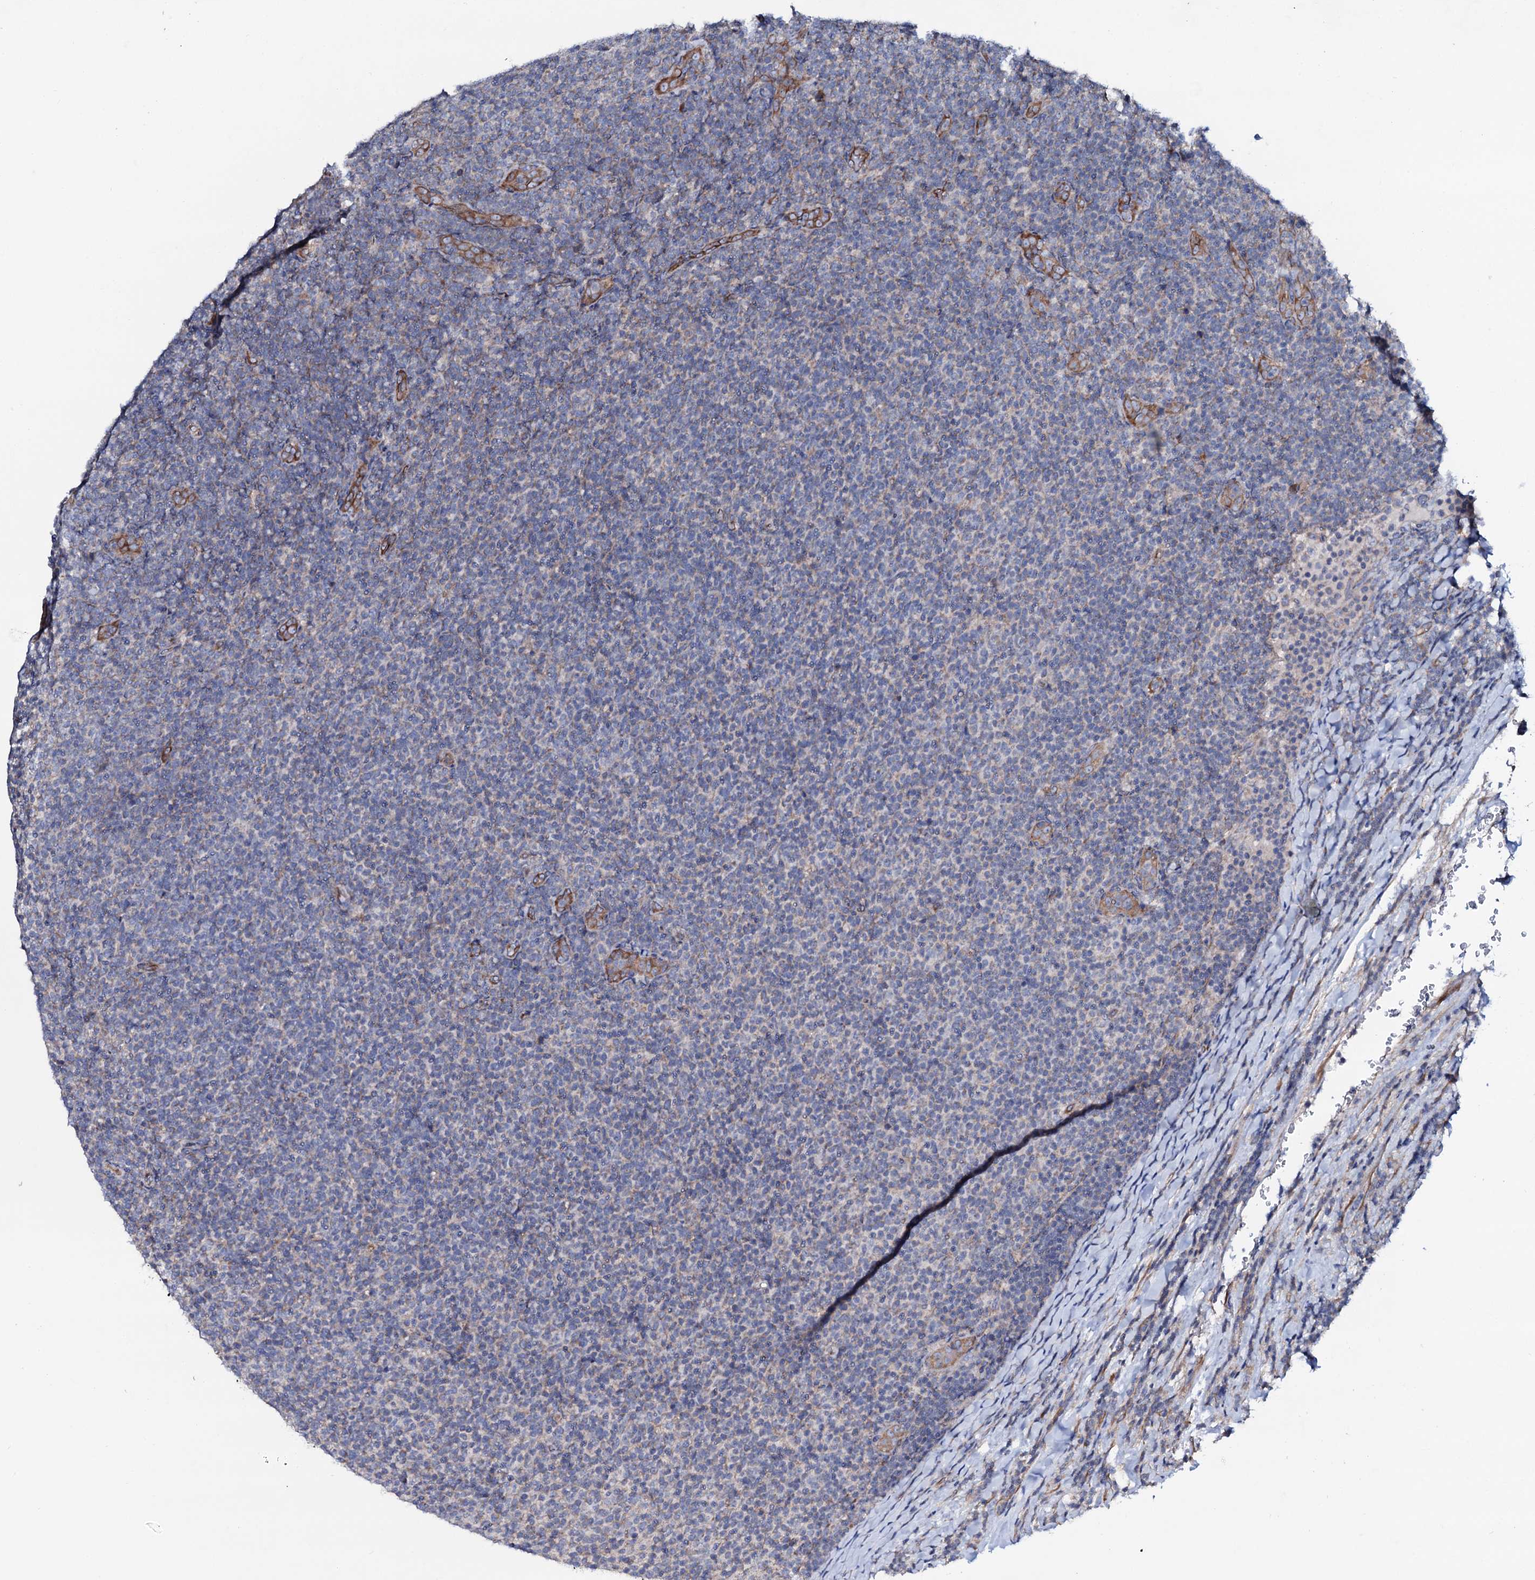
{"staining": {"intensity": "negative", "quantity": "none", "location": "none"}, "tissue": "lymphoma", "cell_type": "Tumor cells", "image_type": "cancer", "snomed": [{"axis": "morphology", "description": "Malignant lymphoma, non-Hodgkin's type, Low grade"}, {"axis": "topography", "description": "Lymph node"}], "caption": "This is a photomicrograph of IHC staining of low-grade malignant lymphoma, non-Hodgkin's type, which shows no staining in tumor cells.", "gene": "STARD13", "patient": {"sex": "male", "age": 66}}